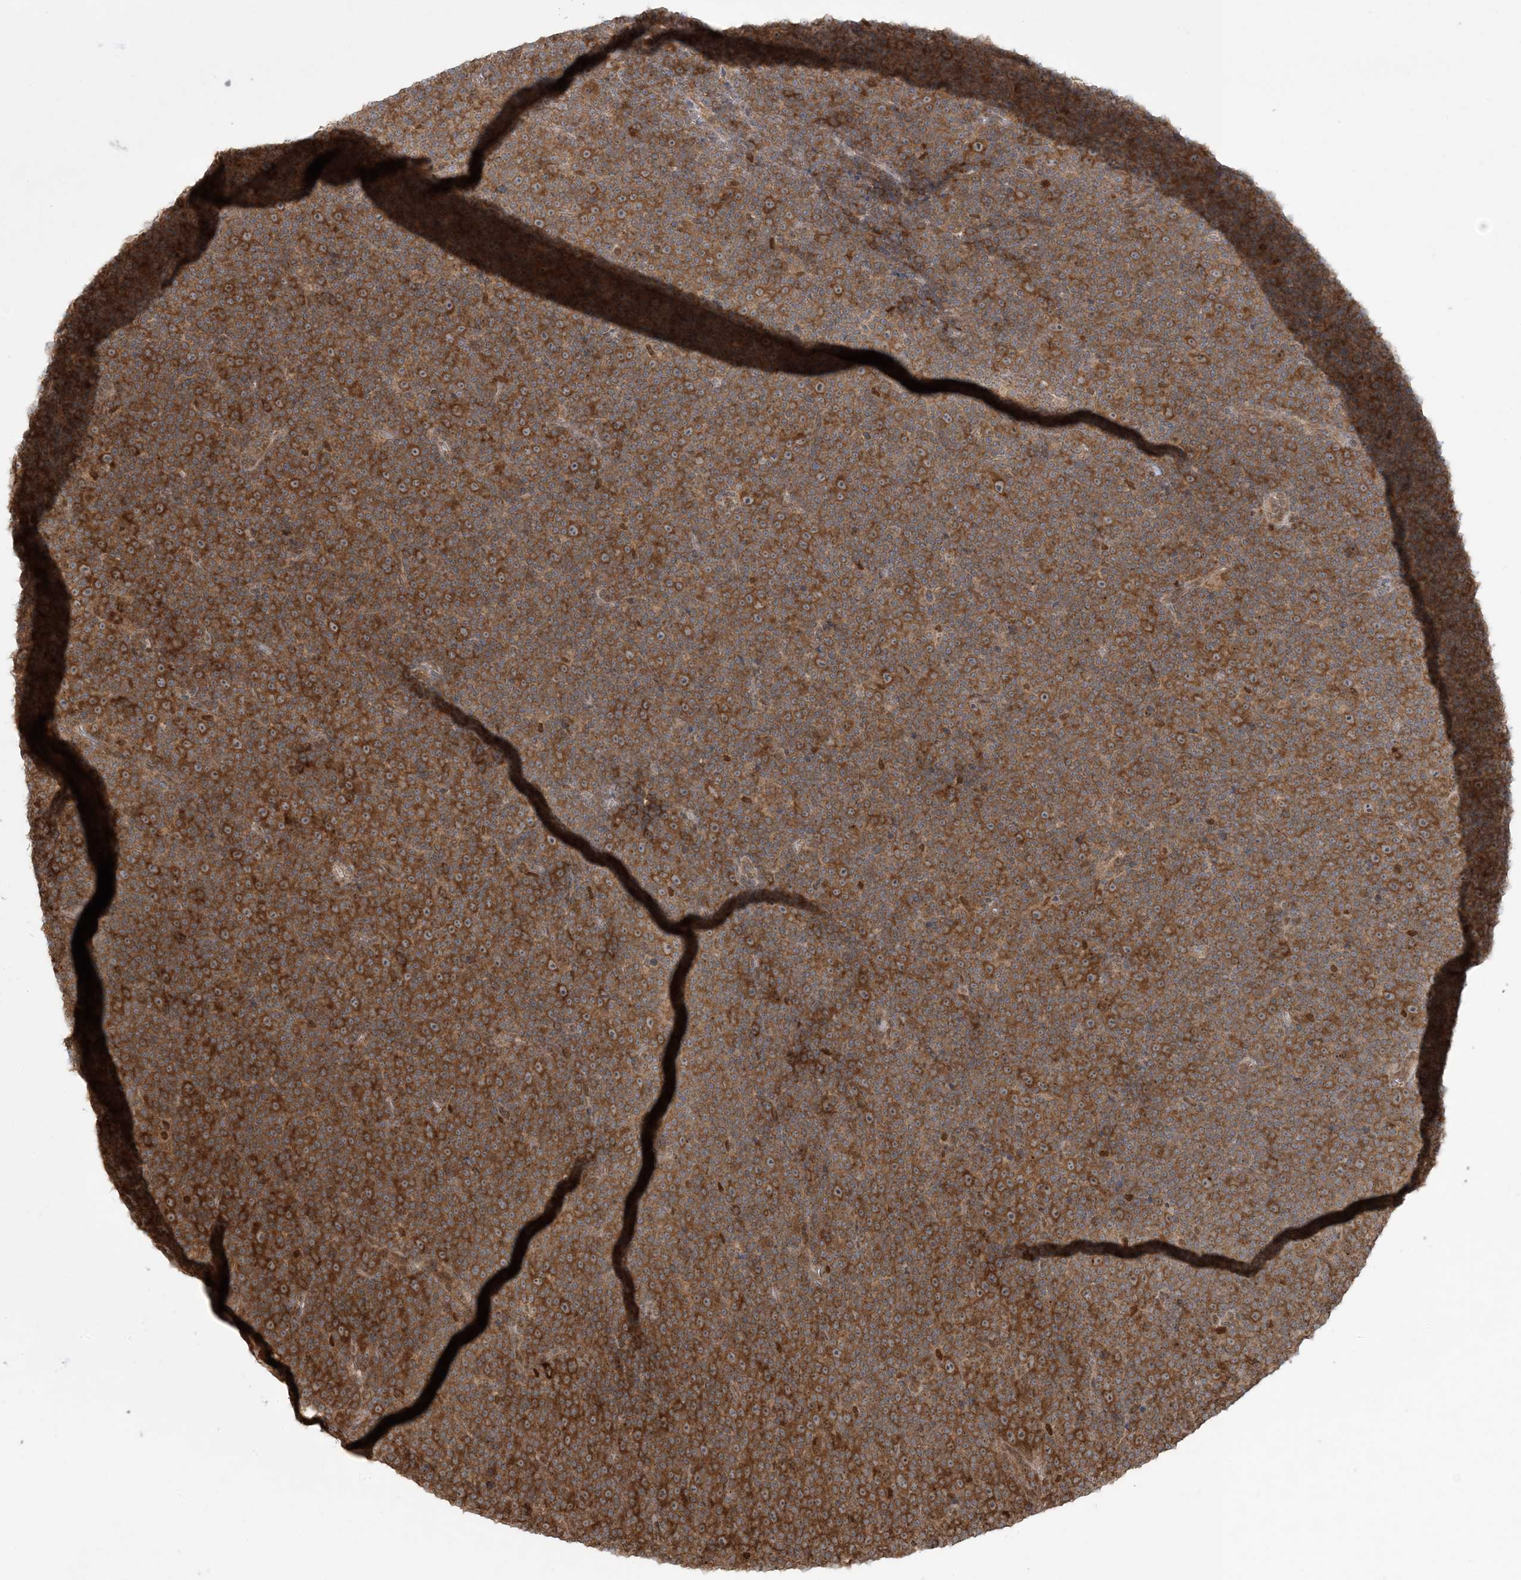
{"staining": {"intensity": "moderate", "quantity": ">75%", "location": "cytoplasmic/membranous"}, "tissue": "lymphoma", "cell_type": "Tumor cells", "image_type": "cancer", "snomed": [{"axis": "morphology", "description": "Malignant lymphoma, non-Hodgkin's type, Low grade"}, {"axis": "topography", "description": "Lymph node"}], "caption": "Immunohistochemistry (IHC) photomicrograph of neoplastic tissue: human low-grade malignant lymphoma, non-Hodgkin's type stained using immunohistochemistry (IHC) displays medium levels of moderate protein expression localized specifically in the cytoplasmic/membranous of tumor cells, appearing as a cytoplasmic/membranous brown color.", "gene": "ABCF3", "patient": {"sex": "female", "age": 67}}